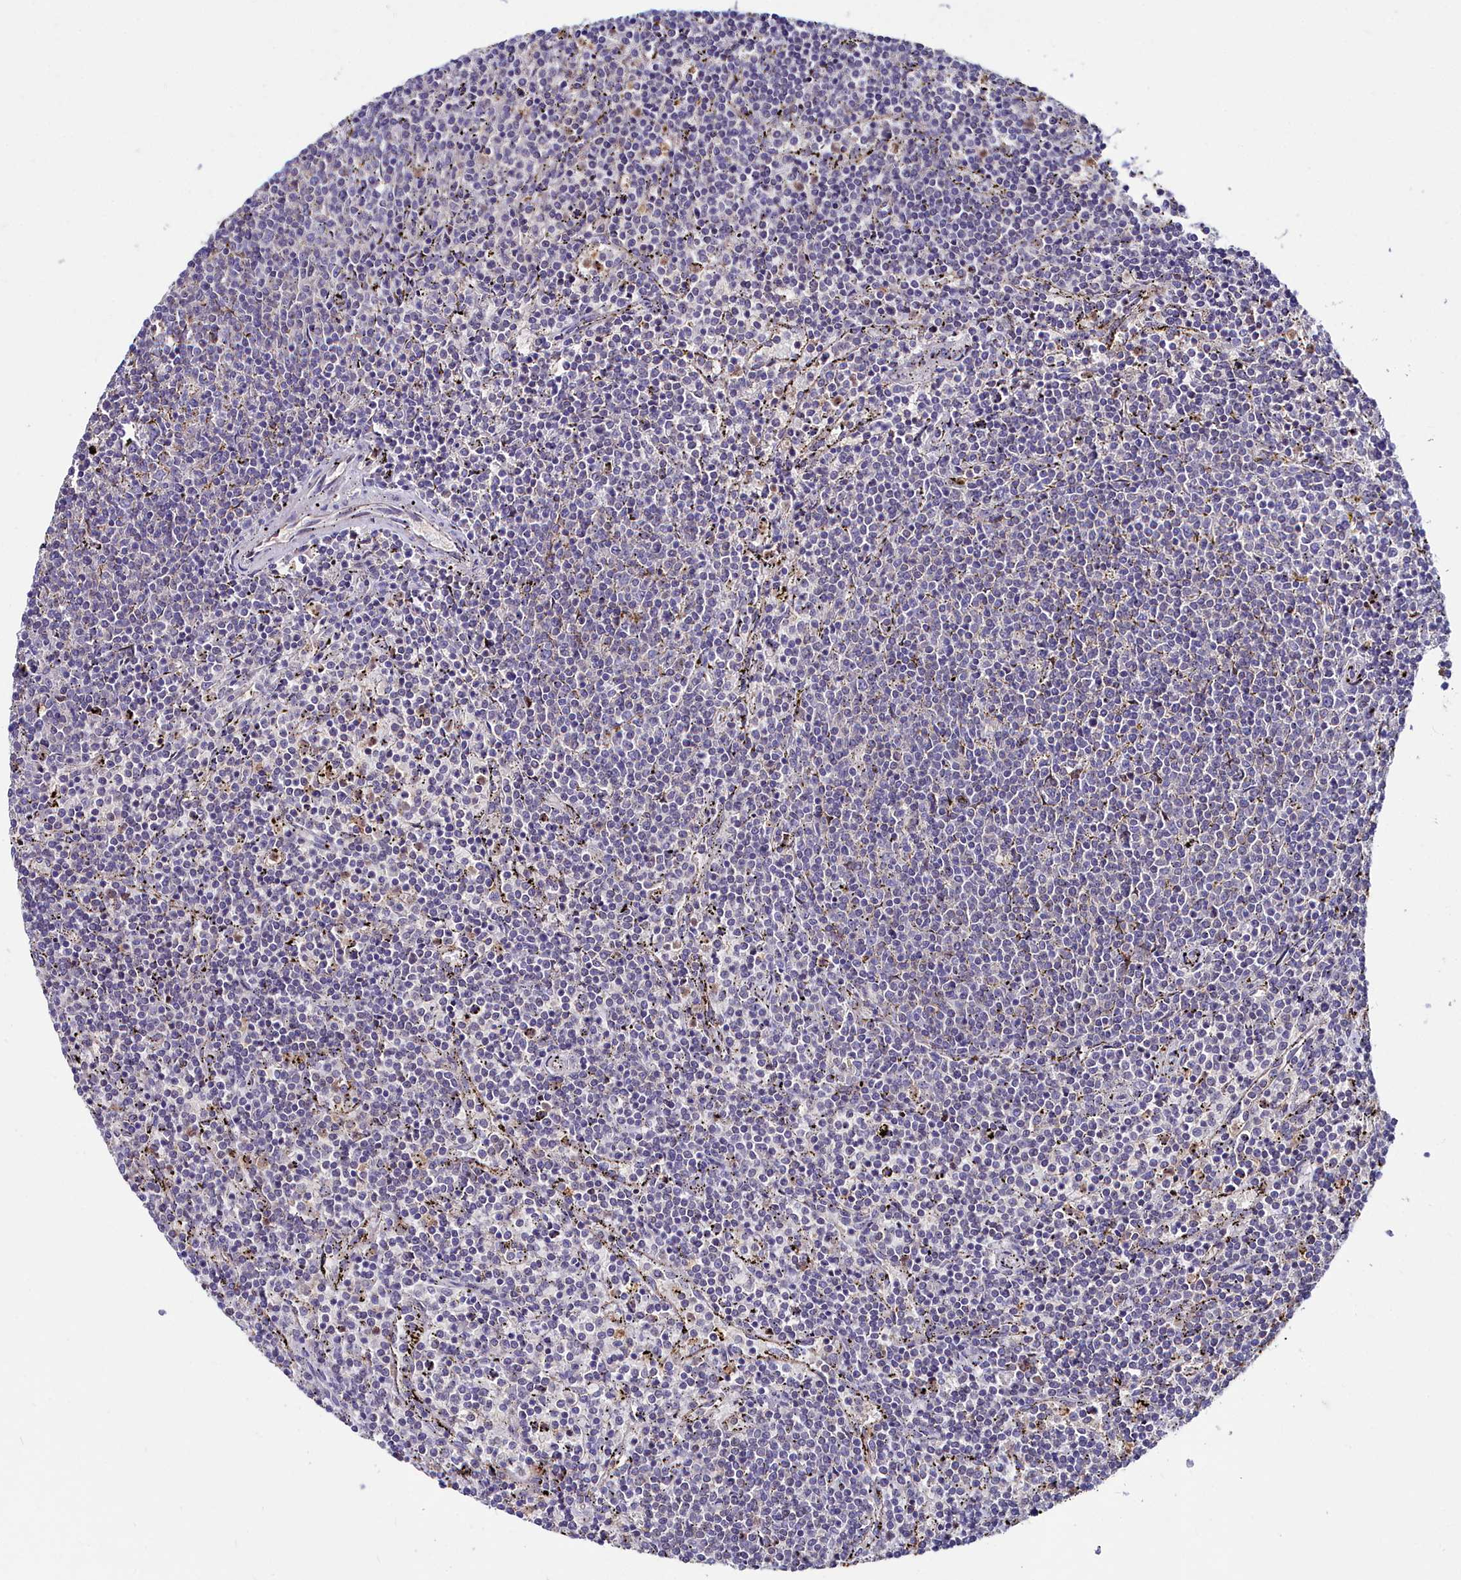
{"staining": {"intensity": "negative", "quantity": "none", "location": "none"}, "tissue": "lymphoma", "cell_type": "Tumor cells", "image_type": "cancer", "snomed": [{"axis": "morphology", "description": "Malignant lymphoma, non-Hodgkin's type, Low grade"}, {"axis": "topography", "description": "Spleen"}], "caption": "Immunohistochemical staining of human low-grade malignant lymphoma, non-Hodgkin's type shows no significant expression in tumor cells. Brightfield microscopy of IHC stained with DAB (brown) and hematoxylin (blue), captured at high magnification.", "gene": "AMBRA1", "patient": {"sex": "female", "age": 50}}